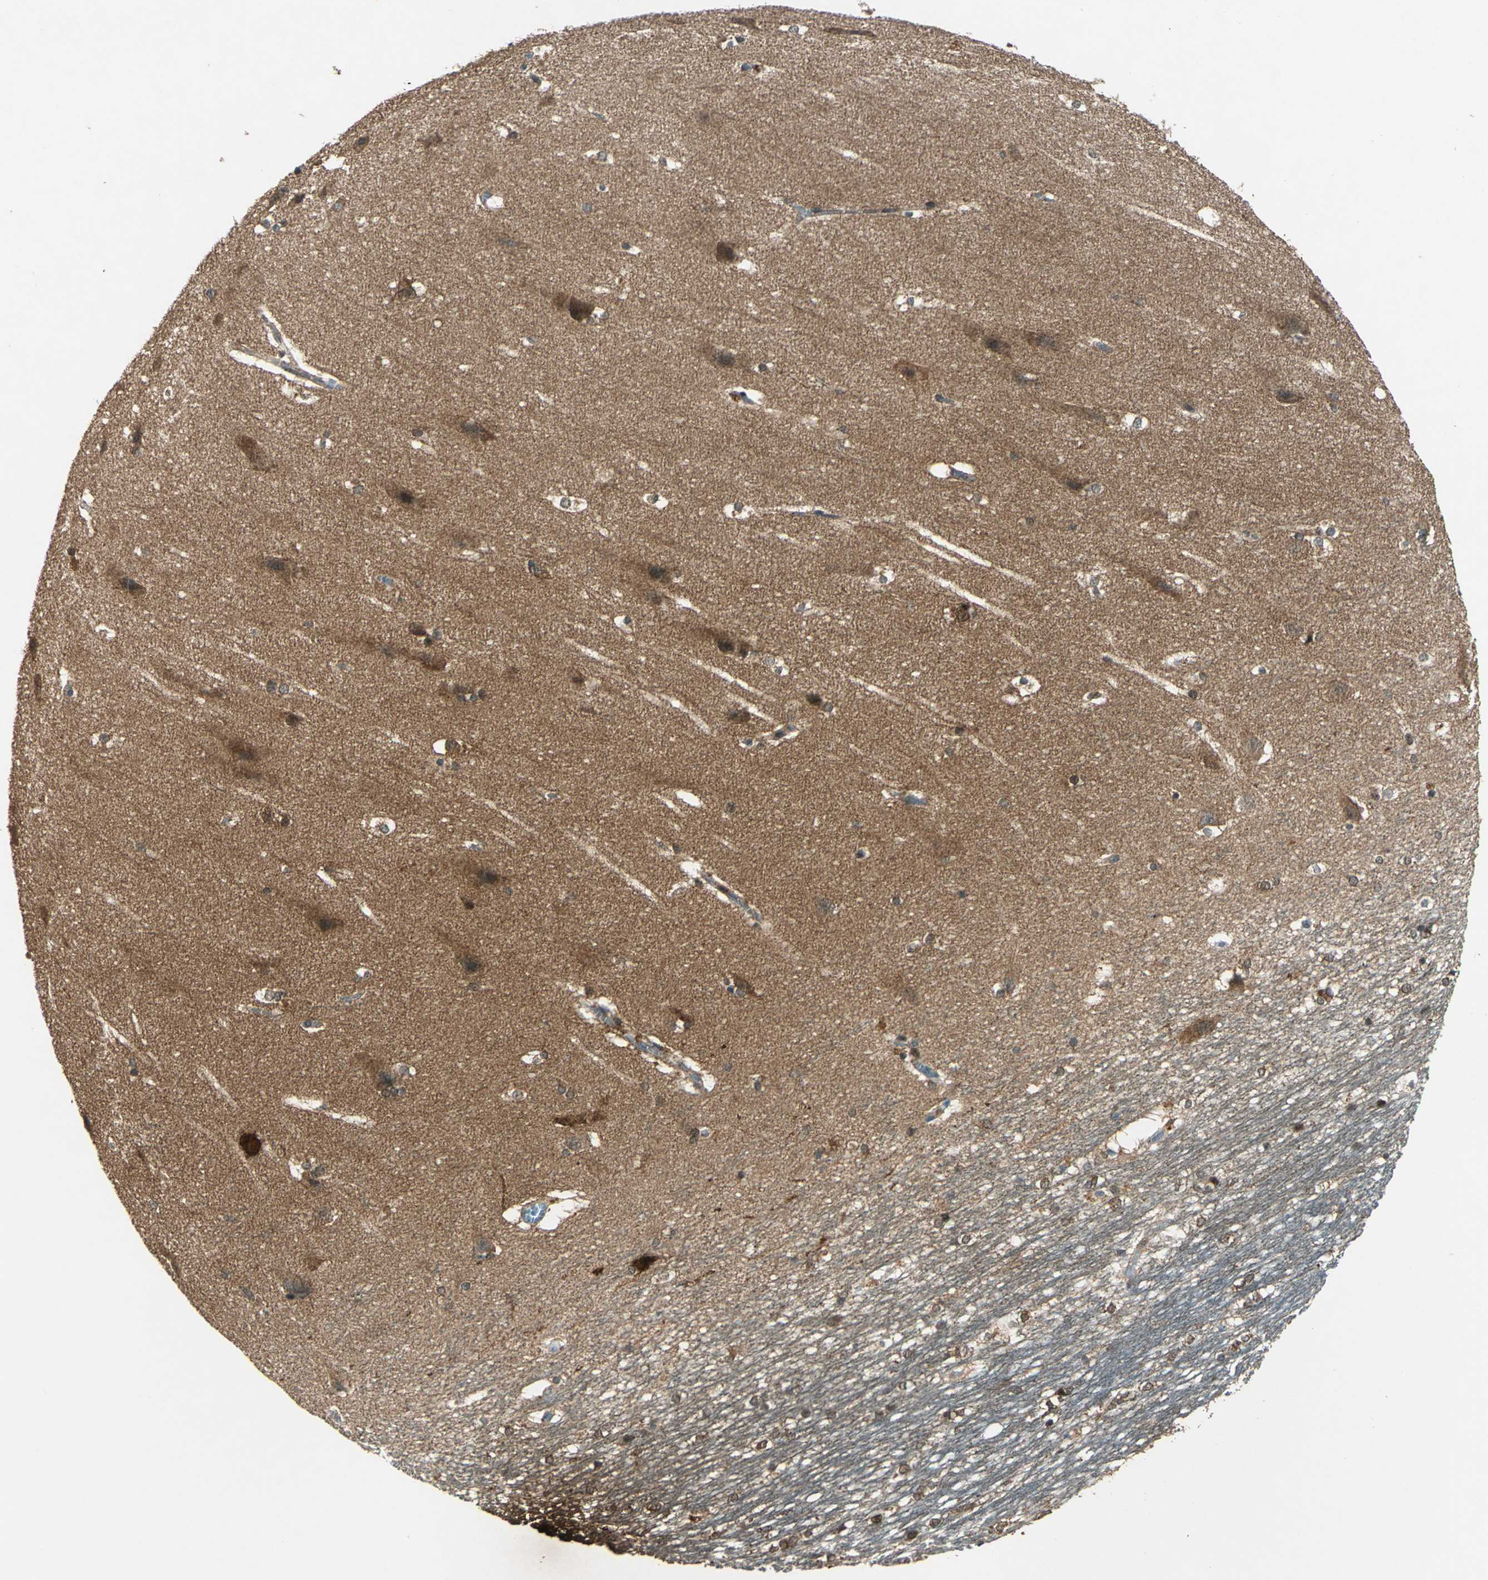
{"staining": {"intensity": "moderate", "quantity": "25%-75%", "location": "nuclear"}, "tissue": "hippocampus", "cell_type": "Glial cells", "image_type": "normal", "snomed": [{"axis": "morphology", "description": "Normal tissue, NOS"}, {"axis": "topography", "description": "Hippocampus"}], "caption": "Immunohistochemical staining of benign hippocampus displays 25%-75% levels of moderate nuclear protein staining in approximately 25%-75% of glial cells.", "gene": "AHSA1", "patient": {"sex": "female", "age": 19}}